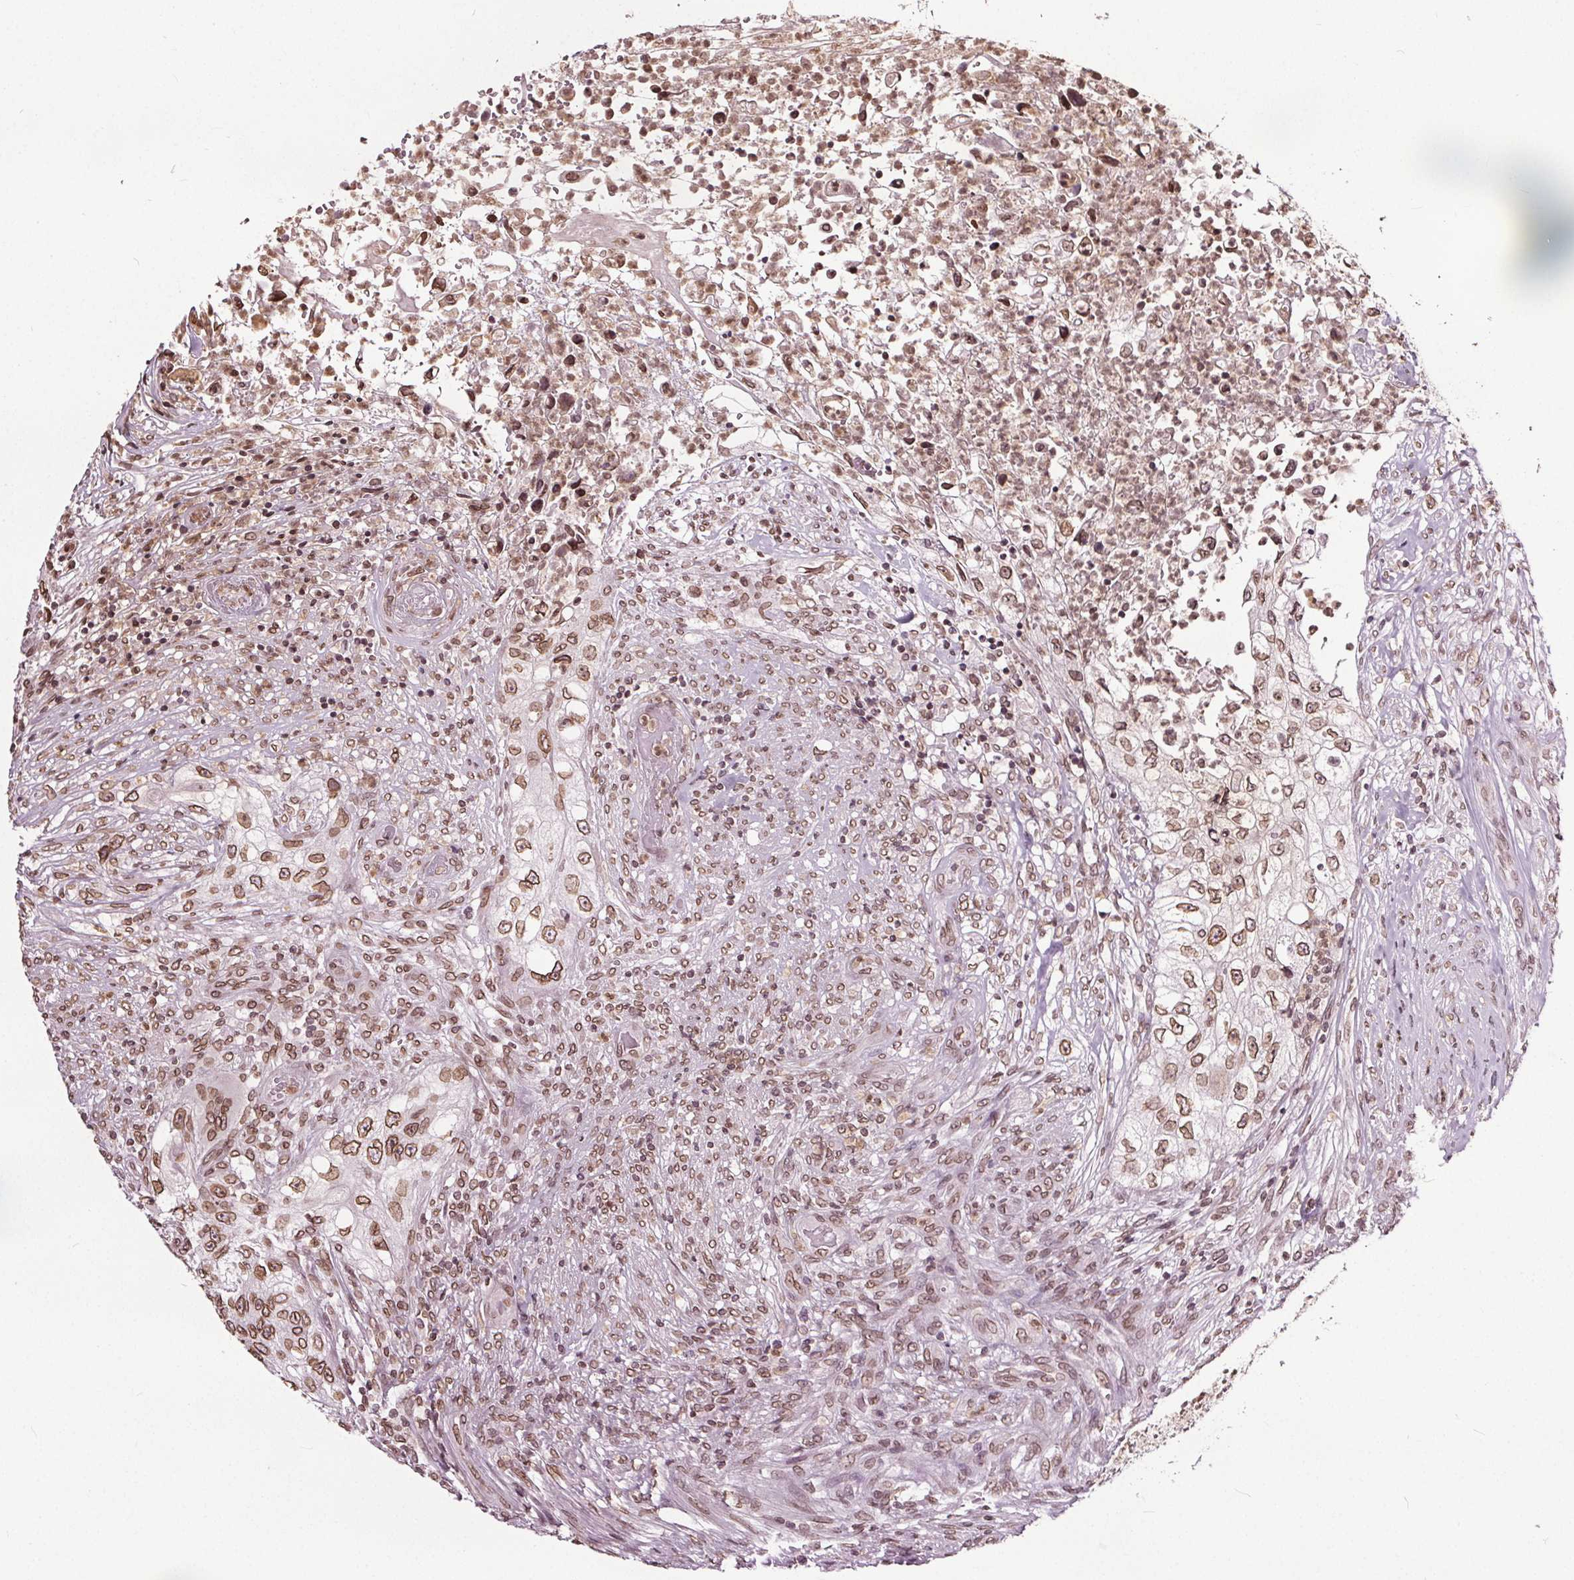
{"staining": {"intensity": "moderate", "quantity": ">75%", "location": "cytoplasmic/membranous,nuclear"}, "tissue": "urothelial cancer", "cell_type": "Tumor cells", "image_type": "cancer", "snomed": [{"axis": "morphology", "description": "Urothelial carcinoma, High grade"}, {"axis": "topography", "description": "Urinary bladder"}], "caption": "Protein expression analysis of human urothelial cancer reveals moderate cytoplasmic/membranous and nuclear staining in about >75% of tumor cells.", "gene": "TTC39C", "patient": {"sex": "female", "age": 60}}